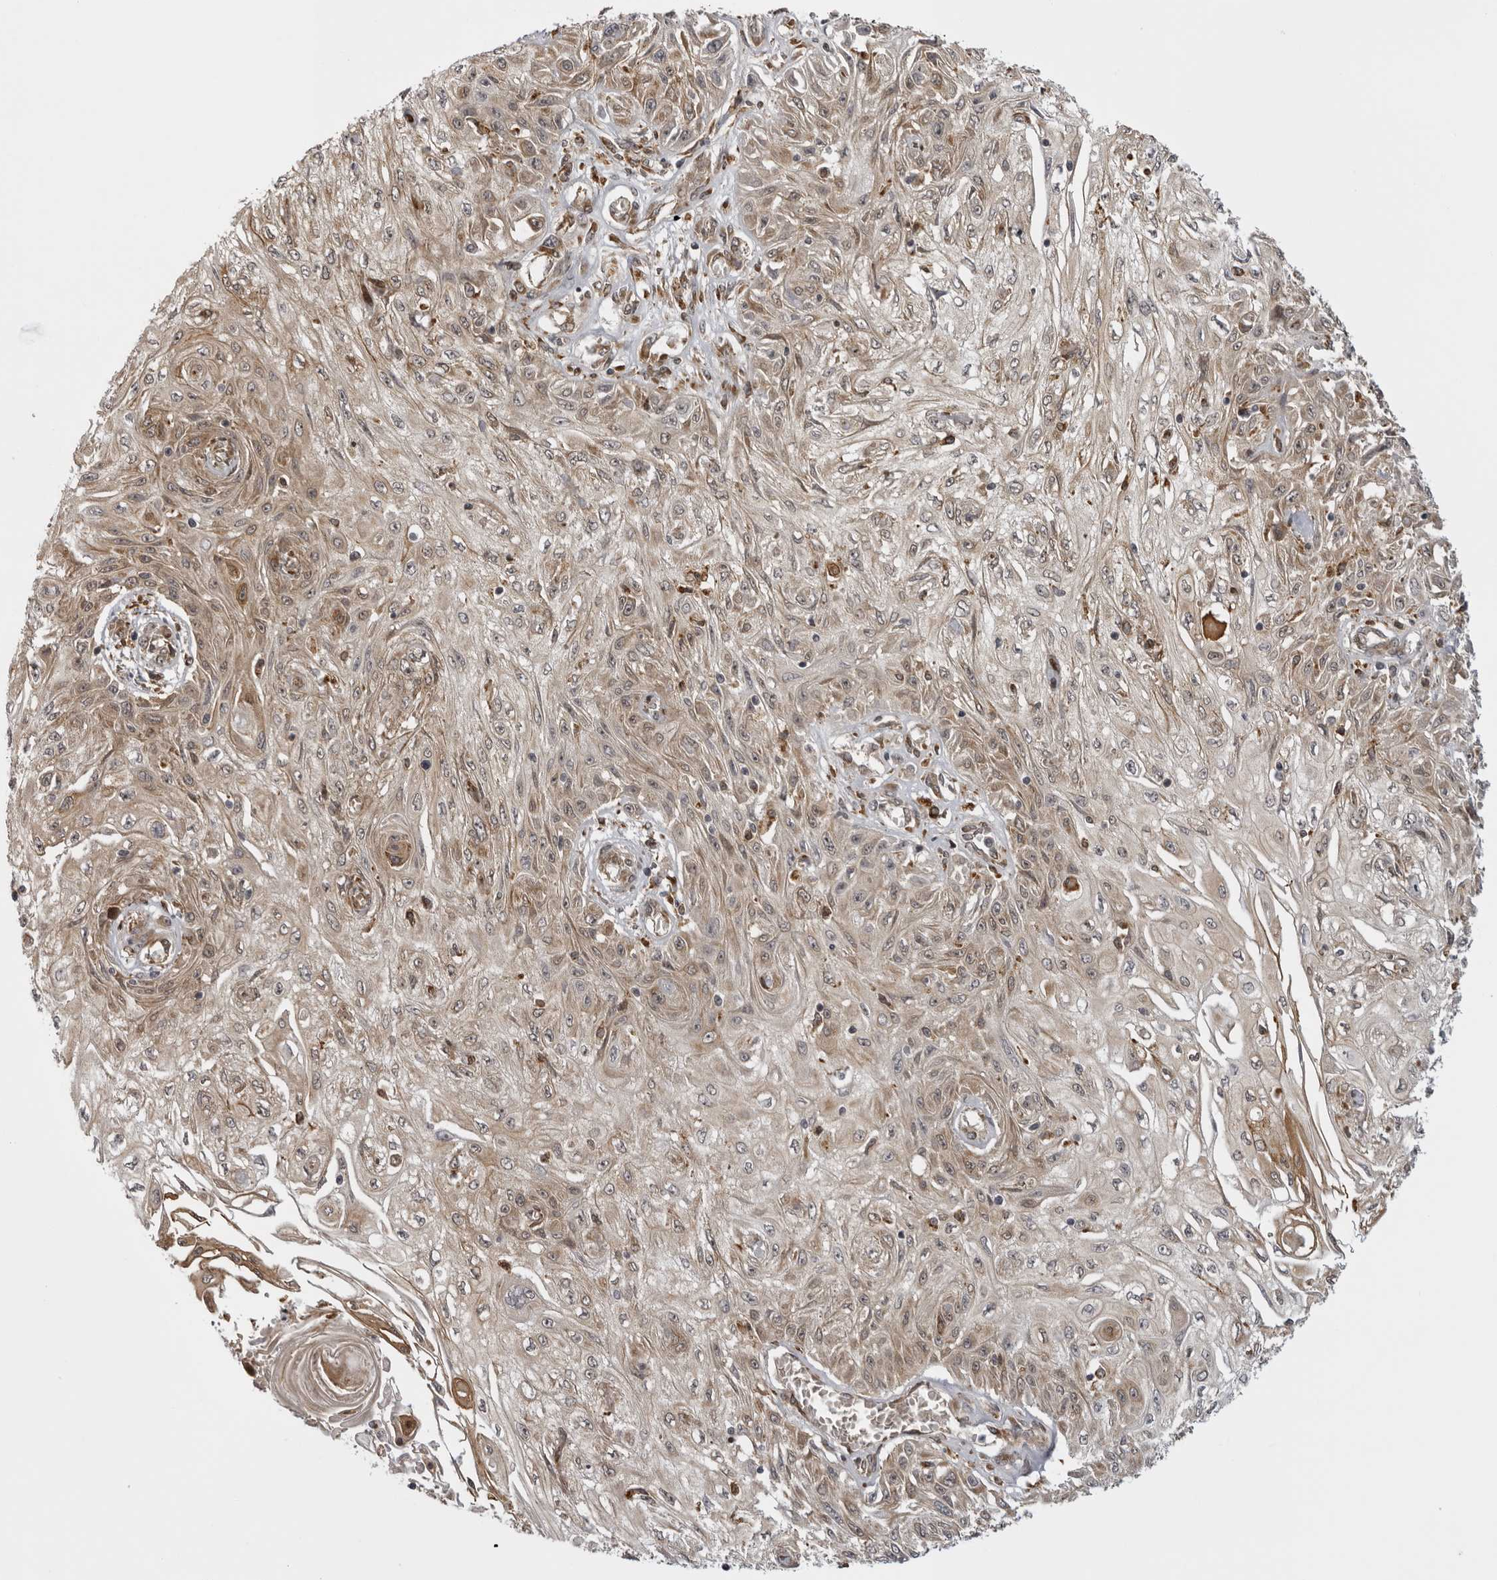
{"staining": {"intensity": "weak", "quantity": ">75%", "location": "cytoplasmic/membranous"}, "tissue": "skin cancer", "cell_type": "Tumor cells", "image_type": "cancer", "snomed": [{"axis": "morphology", "description": "Squamous cell carcinoma, NOS"}, {"axis": "morphology", "description": "Squamous cell carcinoma, metastatic, NOS"}, {"axis": "topography", "description": "Skin"}, {"axis": "topography", "description": "Lymph node"}], "caption": "Skin cancer (metastatic squamous cell carcinoma) stained for a protein (brown) exhibits weak cytoplasmic/membranous positive expression in approximately >75% of tumor cells.", "gene": "DNAH14", "patient": {"sex": "male", "age": 75}}